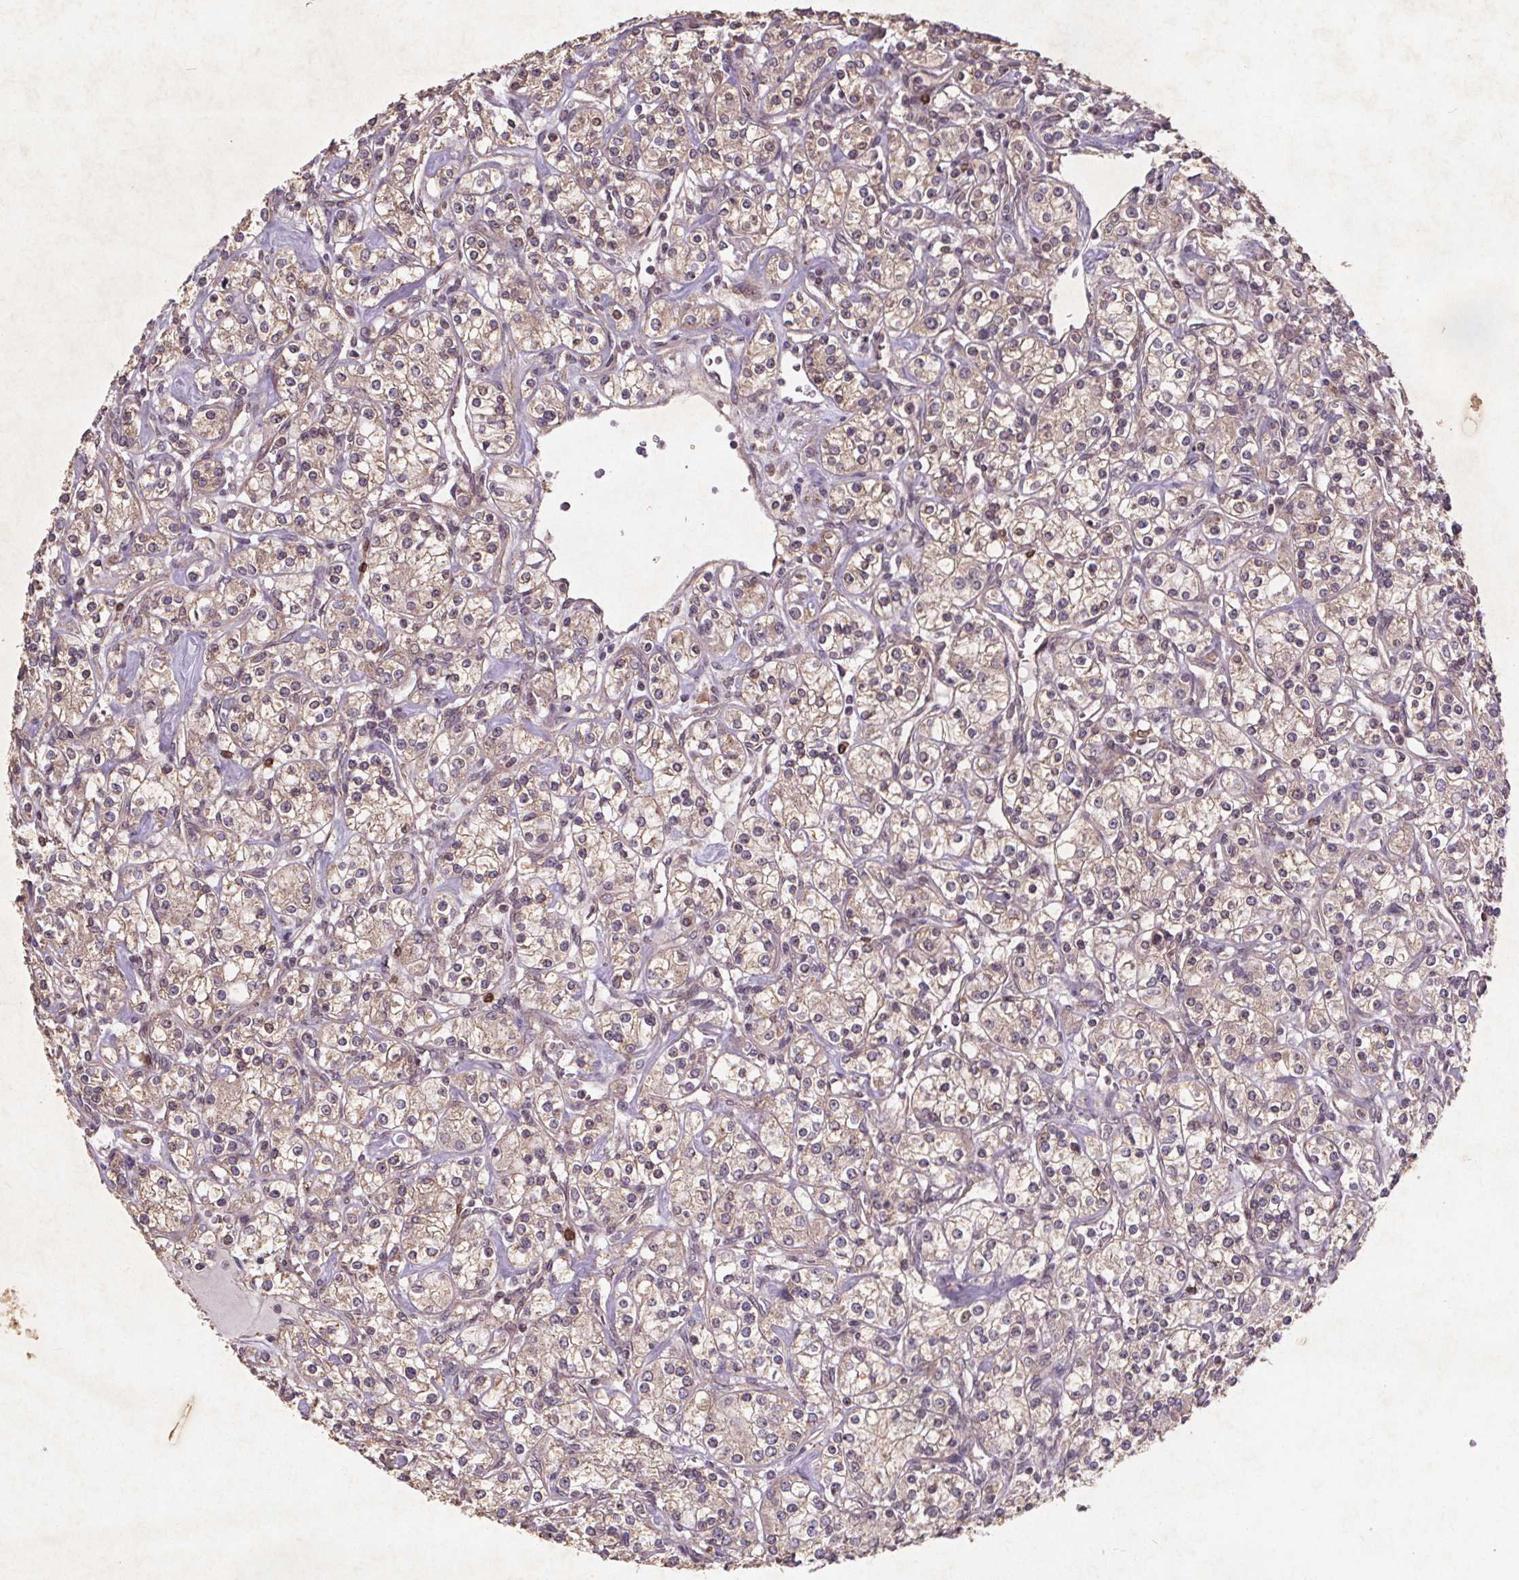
{"staining": {"intensity": "negative", "quantity": "none", "location": "none"}, "tissue": "renal cancer", "cell_type": "Tumor cells", "image_type": "cancer", "snomed": [{"axis": "morphology", "description": "Adenocarcinoma, NOS"}, {"axis": "topography", "description": "Kidney"}], "caption": "Tumor cells show no significant protein positivity in renal cancer. Nuclei are stained in blue.", "gene": "STRN3", "patient": {"sex": "male", "age": 77}}